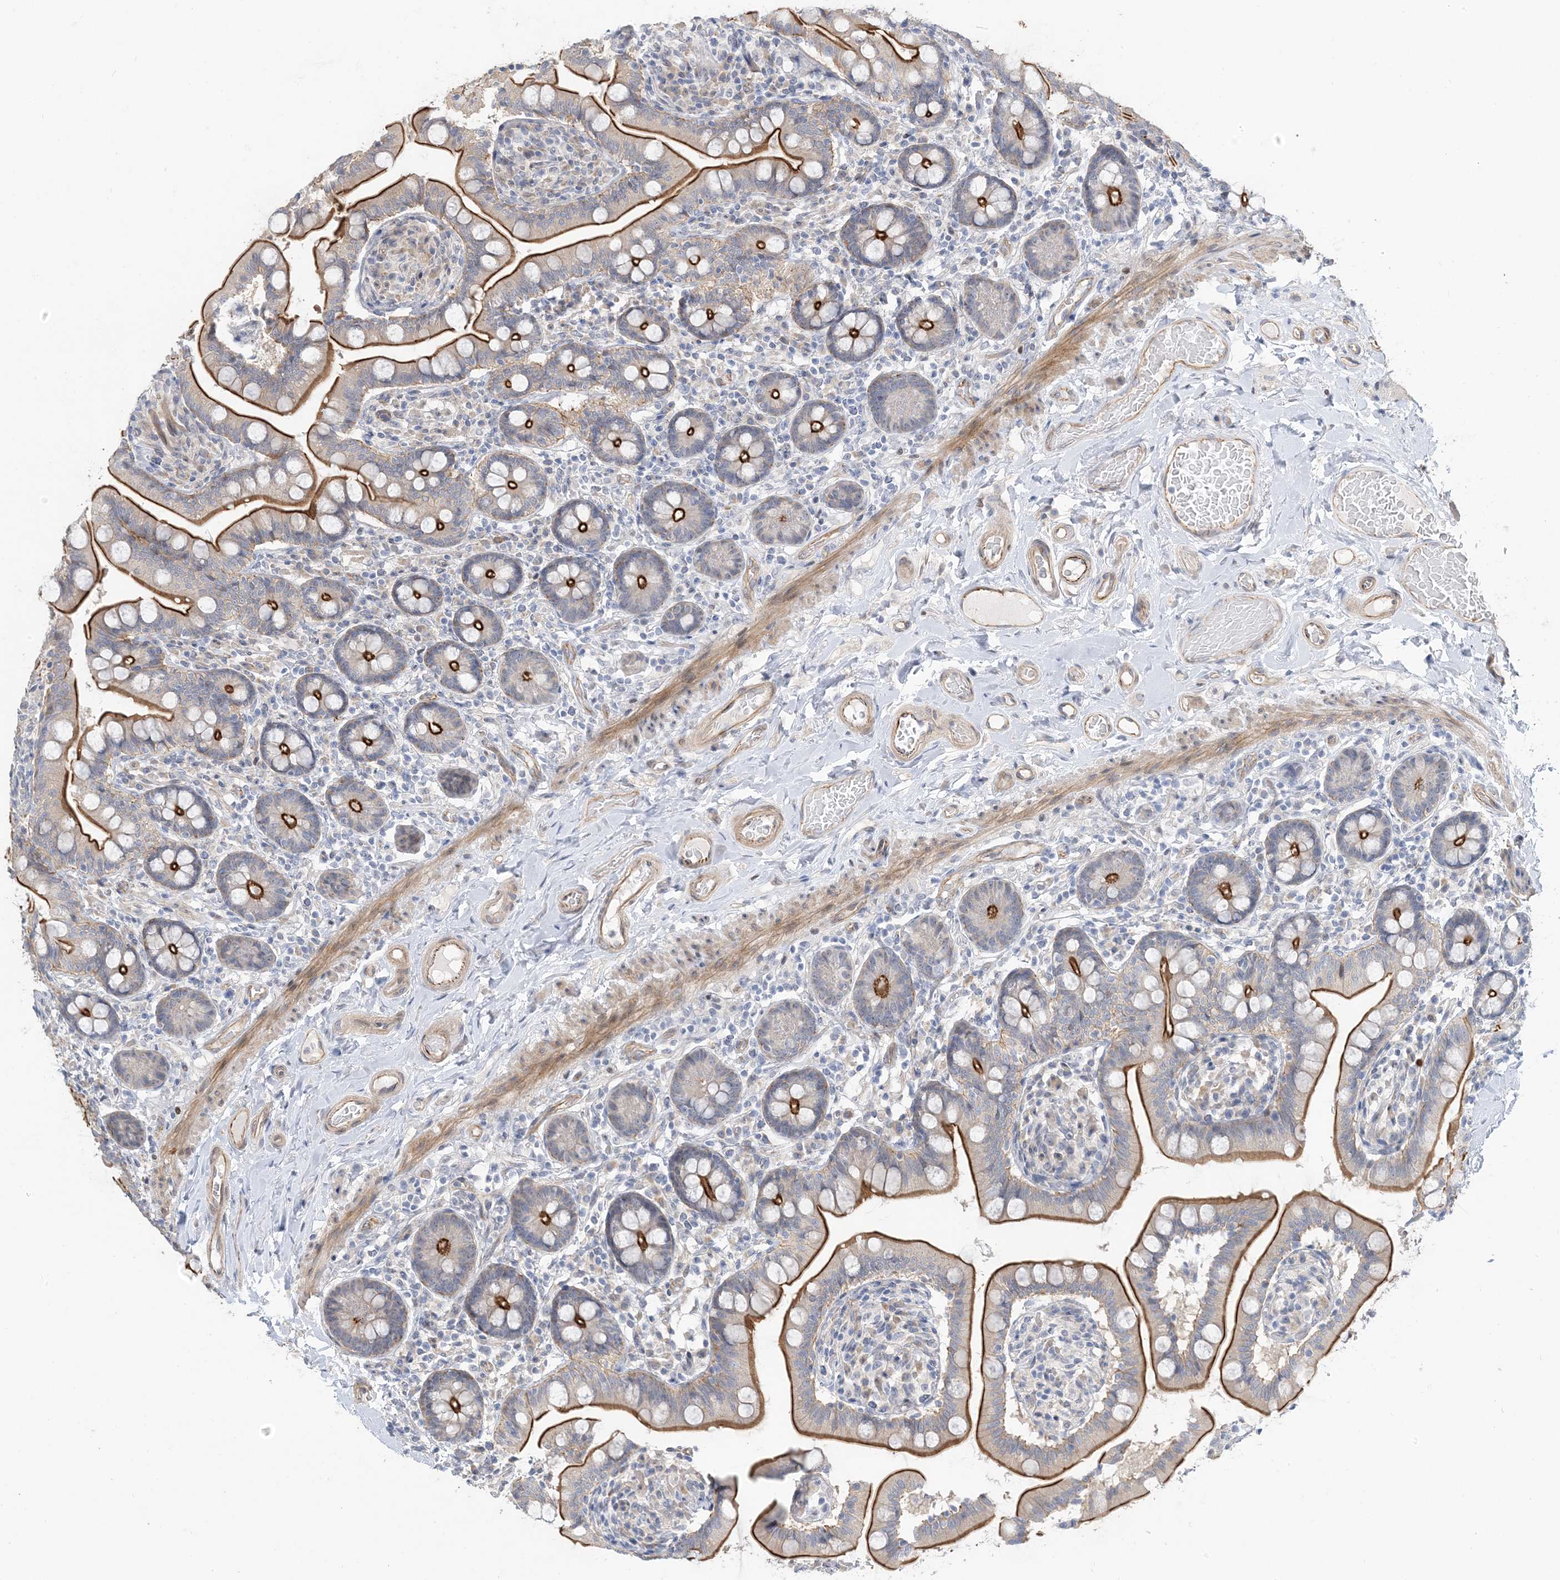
{"staining": {"intensity": "strong", "quantity": ">75%", "location": "cytoplasmic/membranous"}, "tissue": "small intestine", "cell_type": "Glandular cells", "image_type": "normal", "snomed": [{"axis": "morphology", "description": "Normal tissue, NOS"}, {"axis": "topography", "description": "Small intestine"}], "caption": "An immunohistochemistry photomicrograph of benign tissue is shown. Protein staining in brown highlights strong cytoplasmic/membranous positivity in small intestine within glandular cells. (DAB (3,3'-diaminobenzidine) IHC, brown staining for protein, blue staining for nuclei).", "gene": "IL36B", "patient": {"sex": "female", "age": 64}}